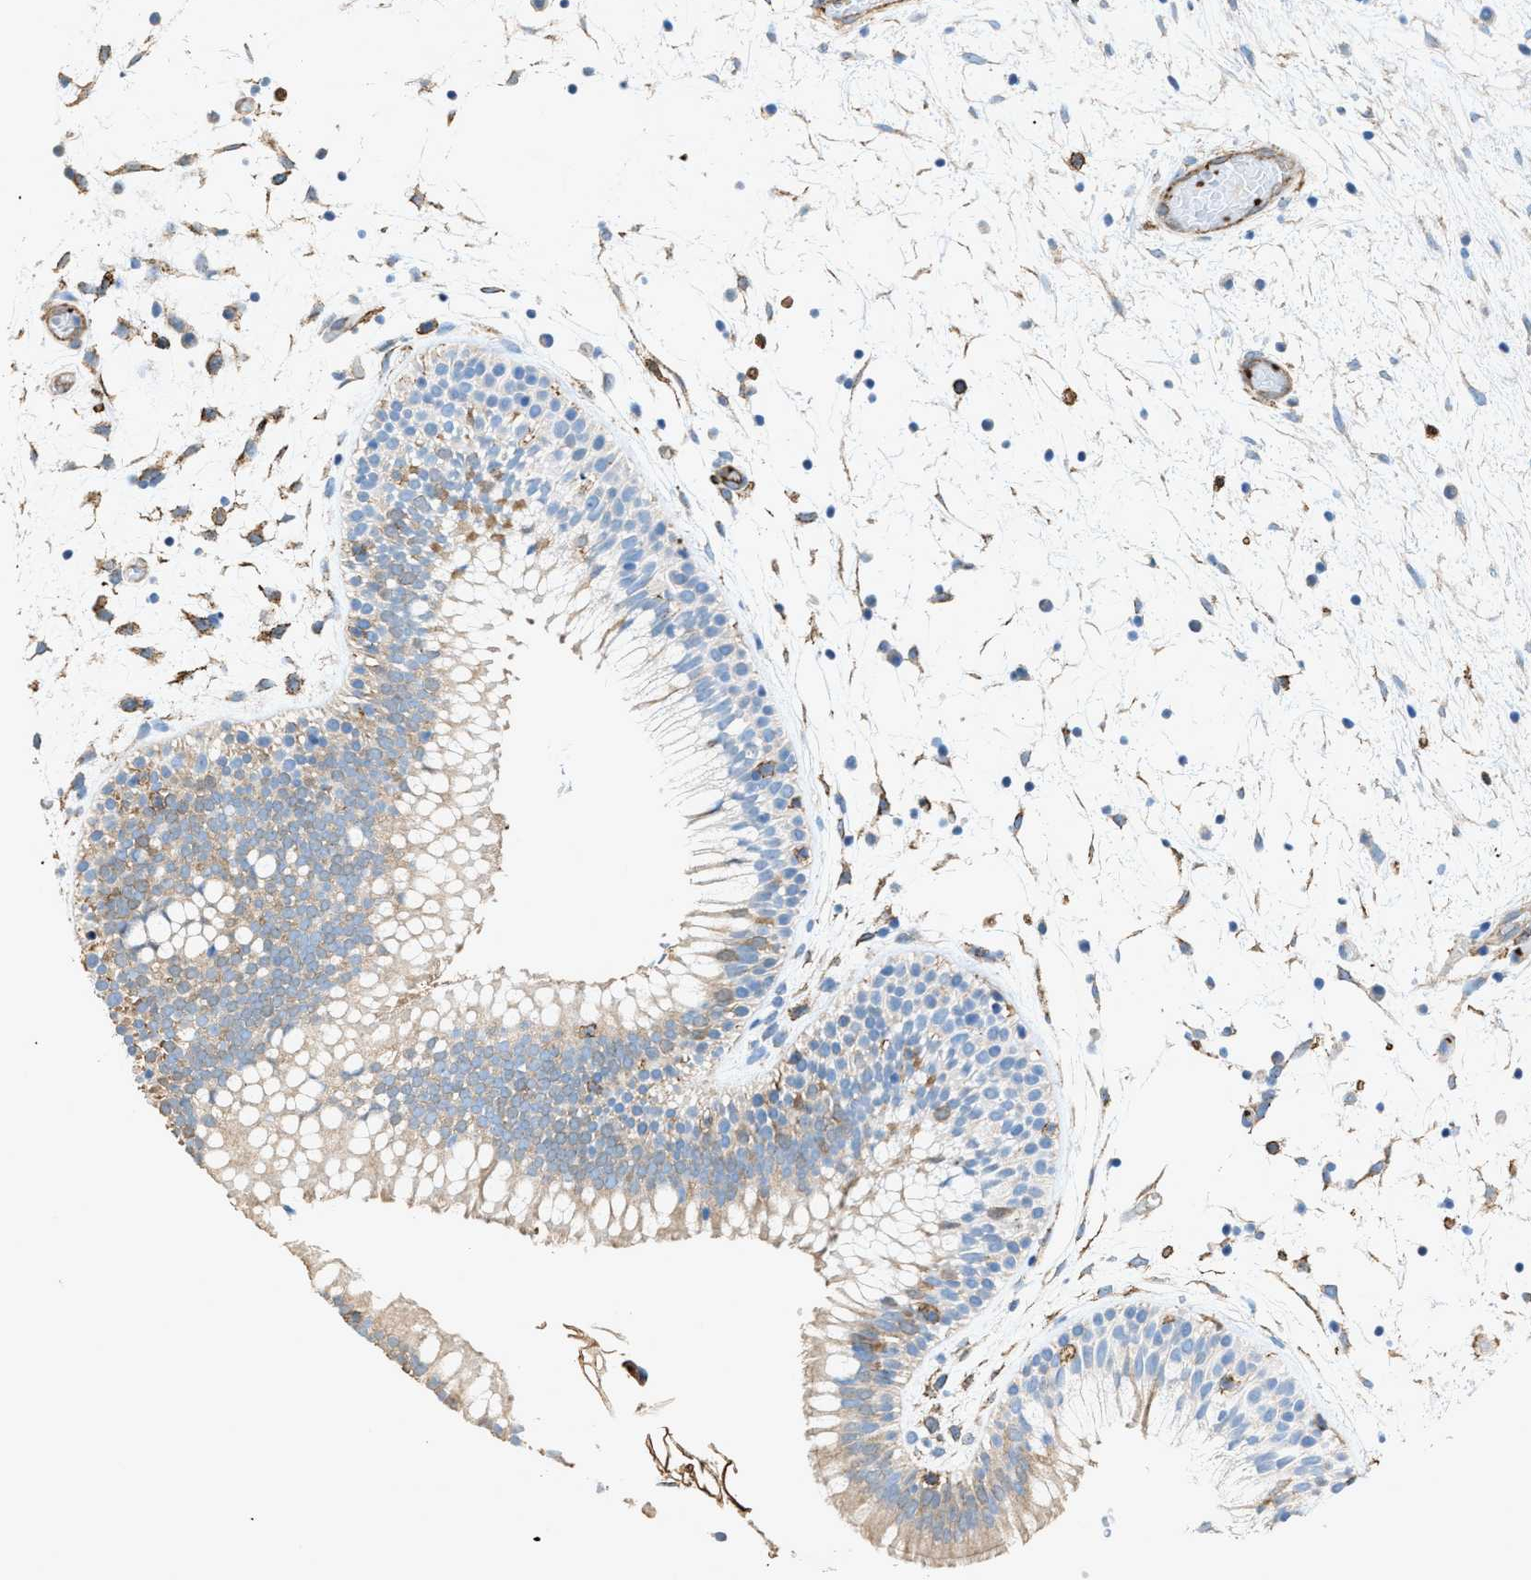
{"staining": {"intensity": "weak", "quantity": "<25%", "location": "cytoplasmic/membranous"}, "tissue": "nasopharynx", "cell_type": "Respiratory epithelial cells", "image_type": "normal", "snomed": [{"axis": "morphology", "description": "Normal tissue, NOS"}, {"axis": "morphology", "description": "Inflammation, NOS"}, {"axis": "topography", "description": "Nasopharynx"}], "caption": "Immunohistochemistry micrograph of unremarkable nasopharynx: nasopharynx stained with DAB (3,3'-diaminobenzidine) displays no significant protein positivity in respiratory epithelial cells.", "gene": "SLC22A15", "patient": {"sex": "male", "age": 48}}